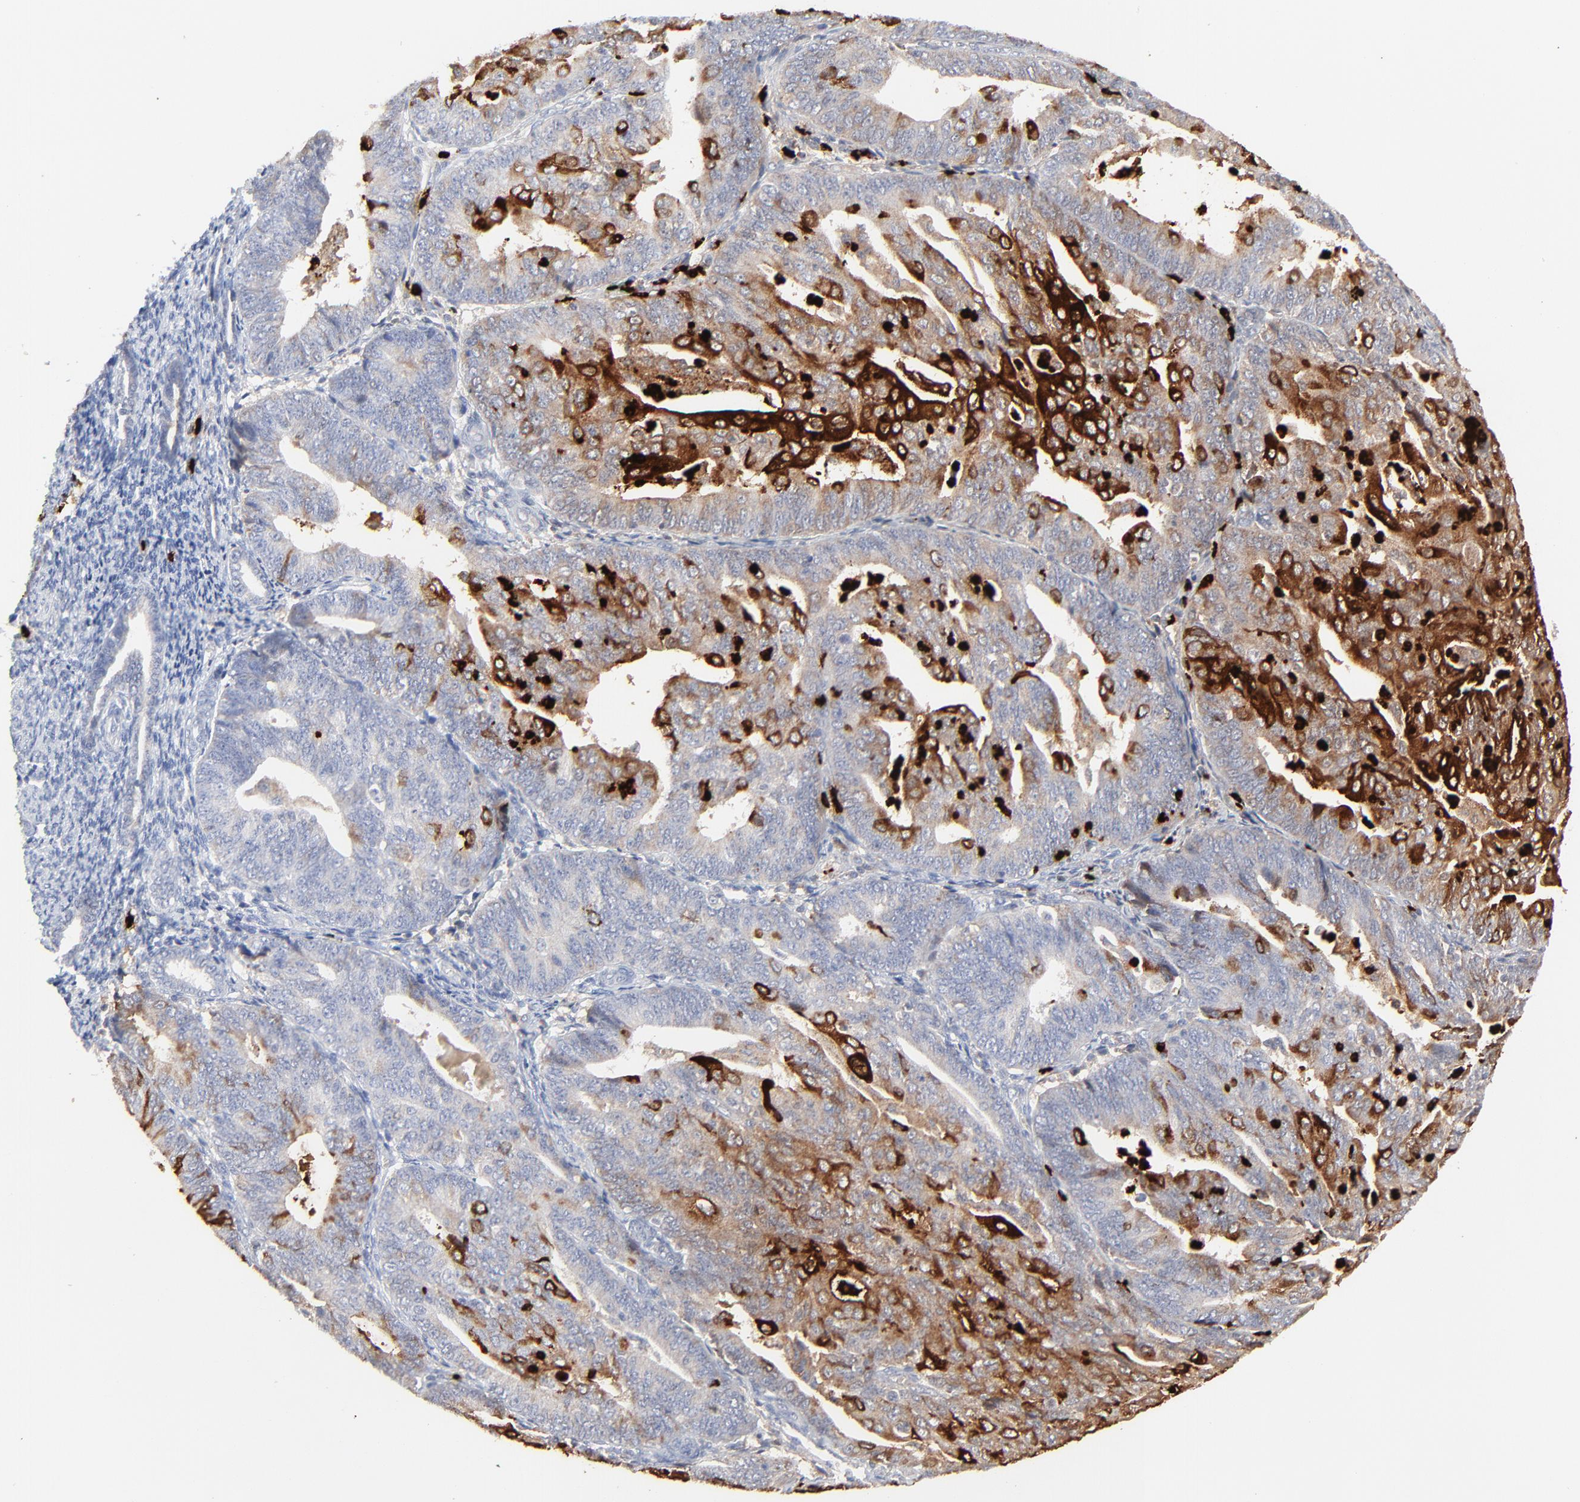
{"staining": {"intensity": "strong", "quantity": "25%-75%", "location": "cytoplasmic/membranous"}, "tissue": "endometrial cancer", "cell_type": "Tumor cells", "image_type": "cancer", "snomed": [{"axis": "morphology", "description": "Adenocarcinoma, NOS"}, {"axis": "topography", "description": "Endometrium"}], "caption": "Immunohistochemistry (IHC) (DAB (3,3'-diaminobenzidine)) staining of human endometrial cancer shows strong cytoplasmic/membranous protein expression in about 25%-75% of tumor cells.", "gene": "LCN2", "patient": {"sex": "female", "age": 56}}